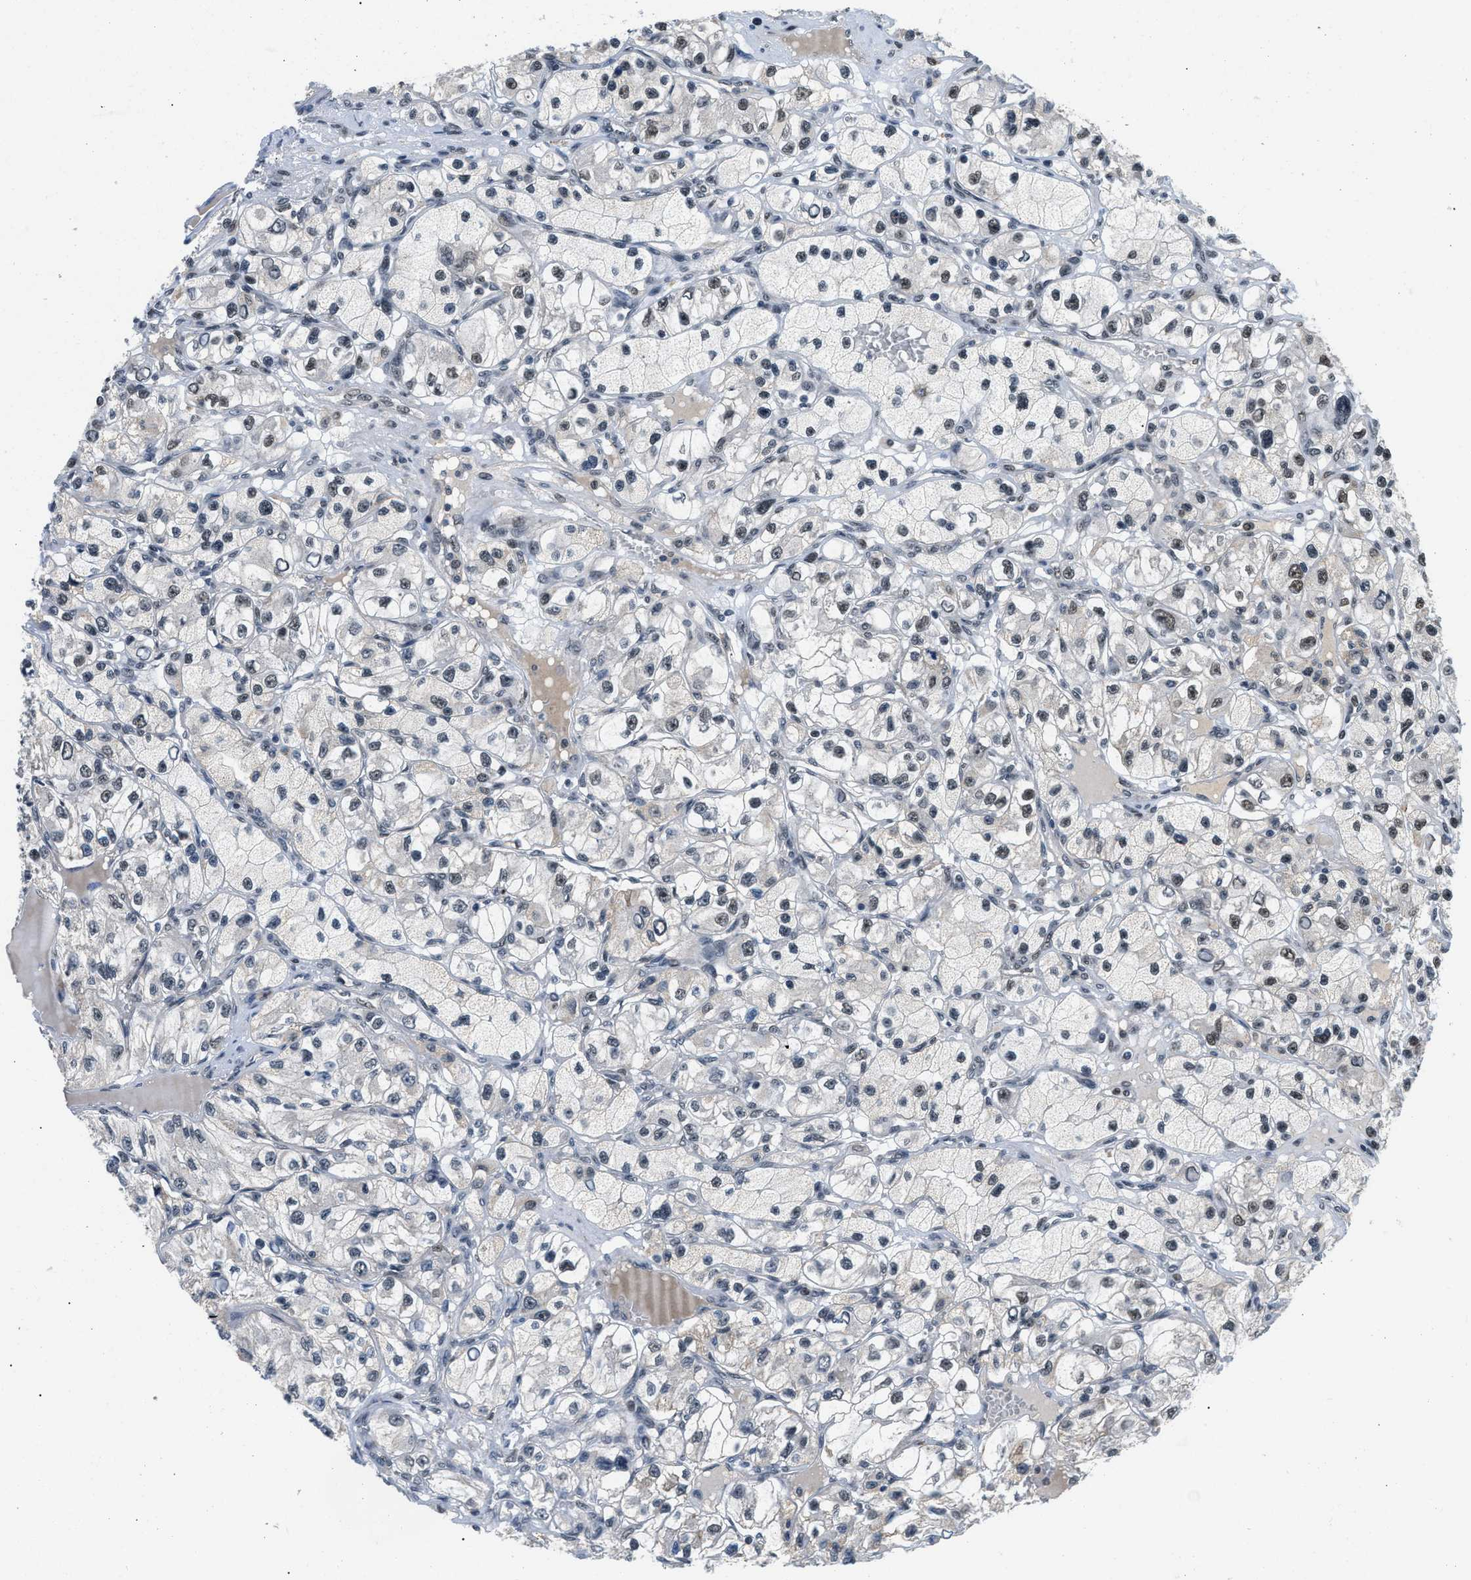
{"staining": {"intensity": "moderate", "quantity": "25%-75%", "location": "nuclear"}, "tissue": "renal cancer", "cell_type": "Tumor cells", "image_type": "cancer", "snomed": [{"axis": "morphology", "description": "Adenocarcinoma, NOS"}, {"axis": "topography", "description": "Kidney"}], "caption": "Immunohistochemistry (DAB (3,3'-diaminobenzidine)) staining of adenocarcinoma (renal) demonstrates moderate nuclear protein expression in approximately 25%-75% of tumor cells. (DAB IHC, brown staining for protein, blue staining for nuclei).", "gene": "KDM3B", "patient": {"sex": "female", "age": 57}}